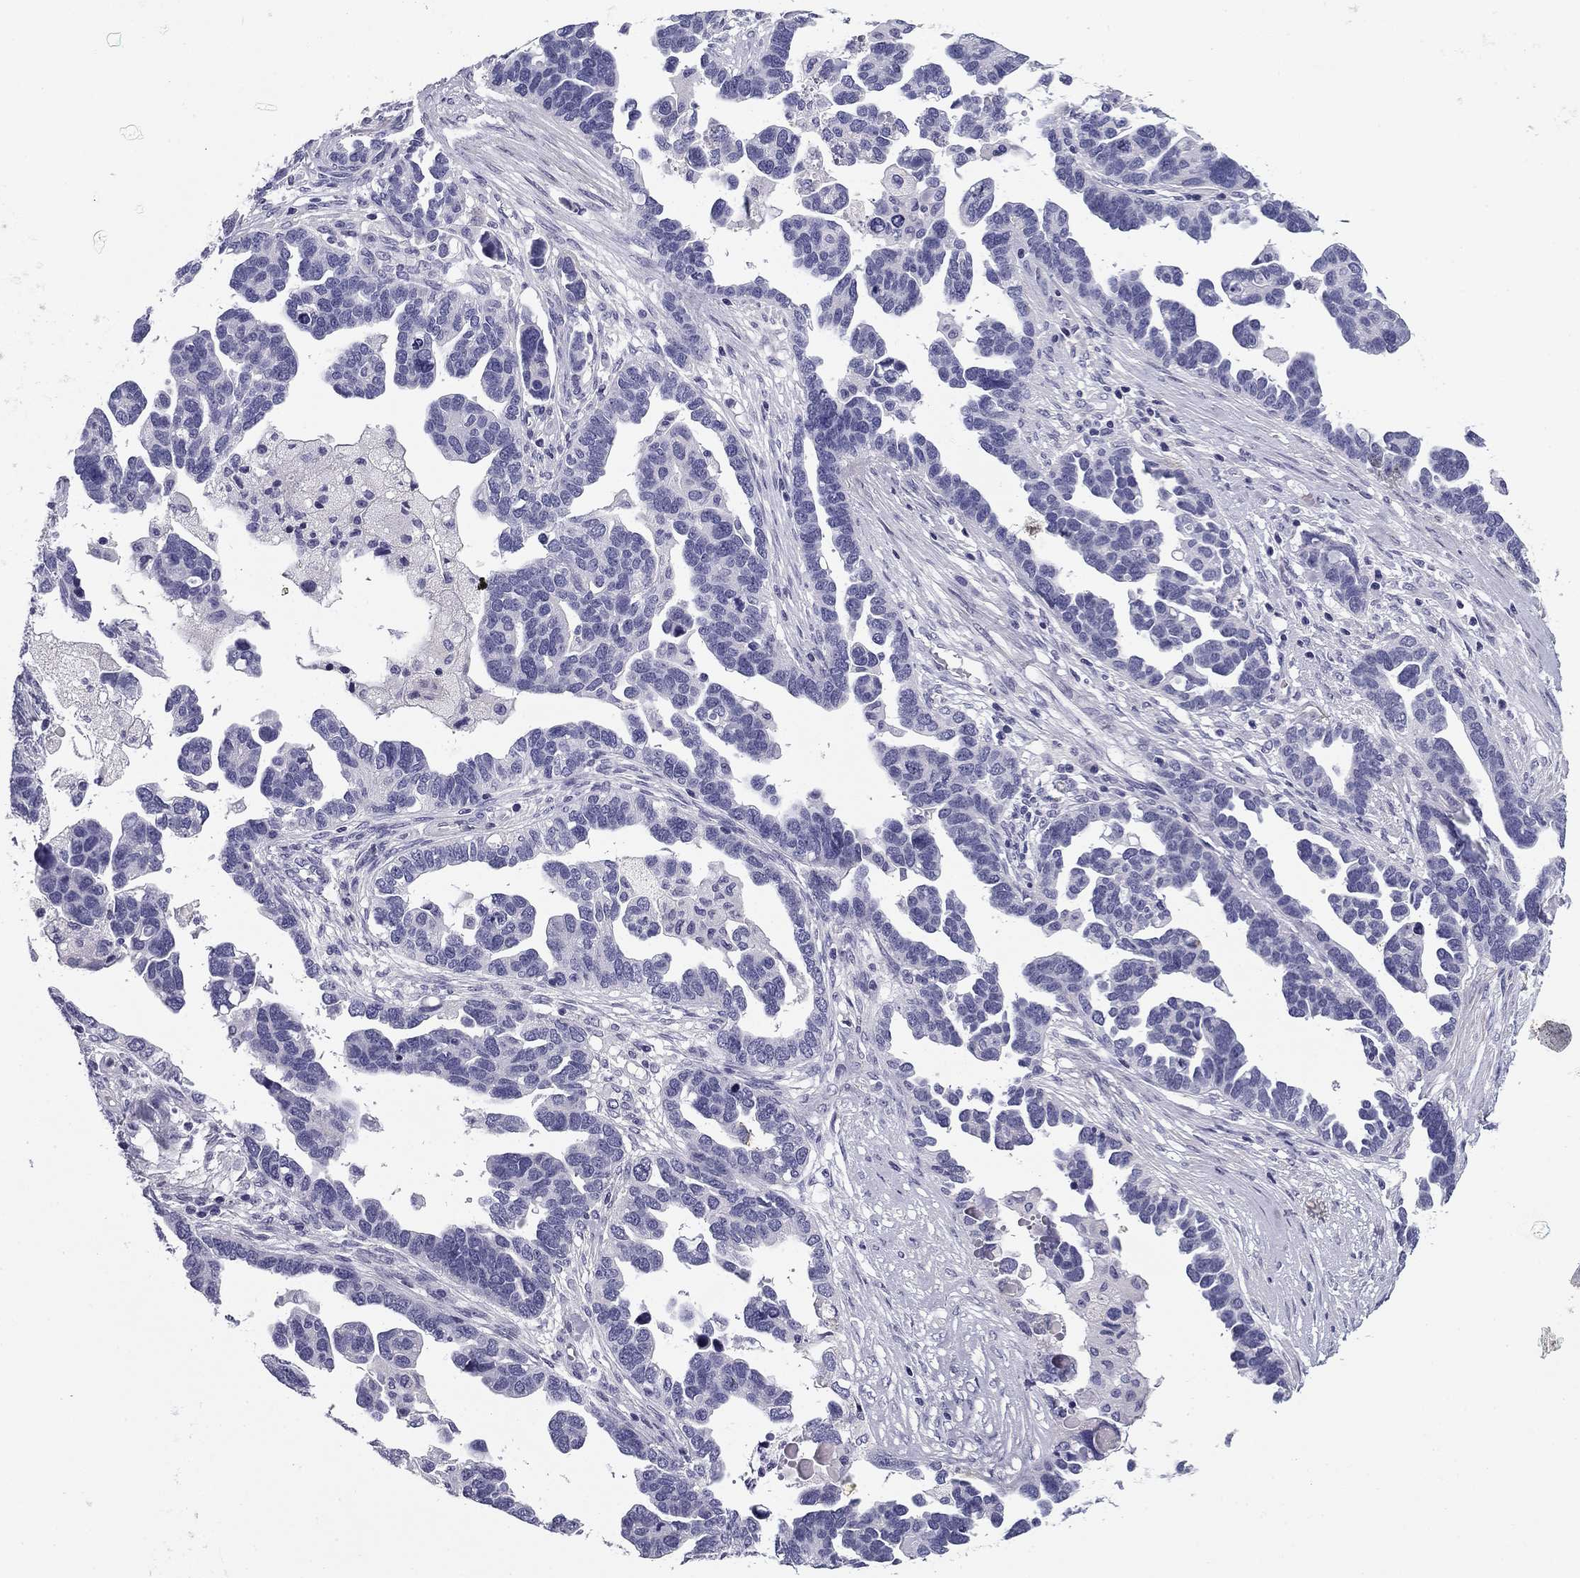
{"staining": {"intensity": "negative", "quantity": "none", "location": "none"}, "tissue": "ovarian cancer", "cell_type": "Tumor cells", "image_type": "cancer", "snomed": [{"axis": "morphology", "description": "Cystadenocarcinoma, serous, NOS"}, {"axis": "topography", "description": "Ovary"}], "caption": "This is a photomicrograph of immunohistochemistry staining of serous cystadenocarcinoma (ovarian), which shows no positivity in tumor cells.", "gene": "FLNC", "patient": {"sex": "female", "age": 54}}